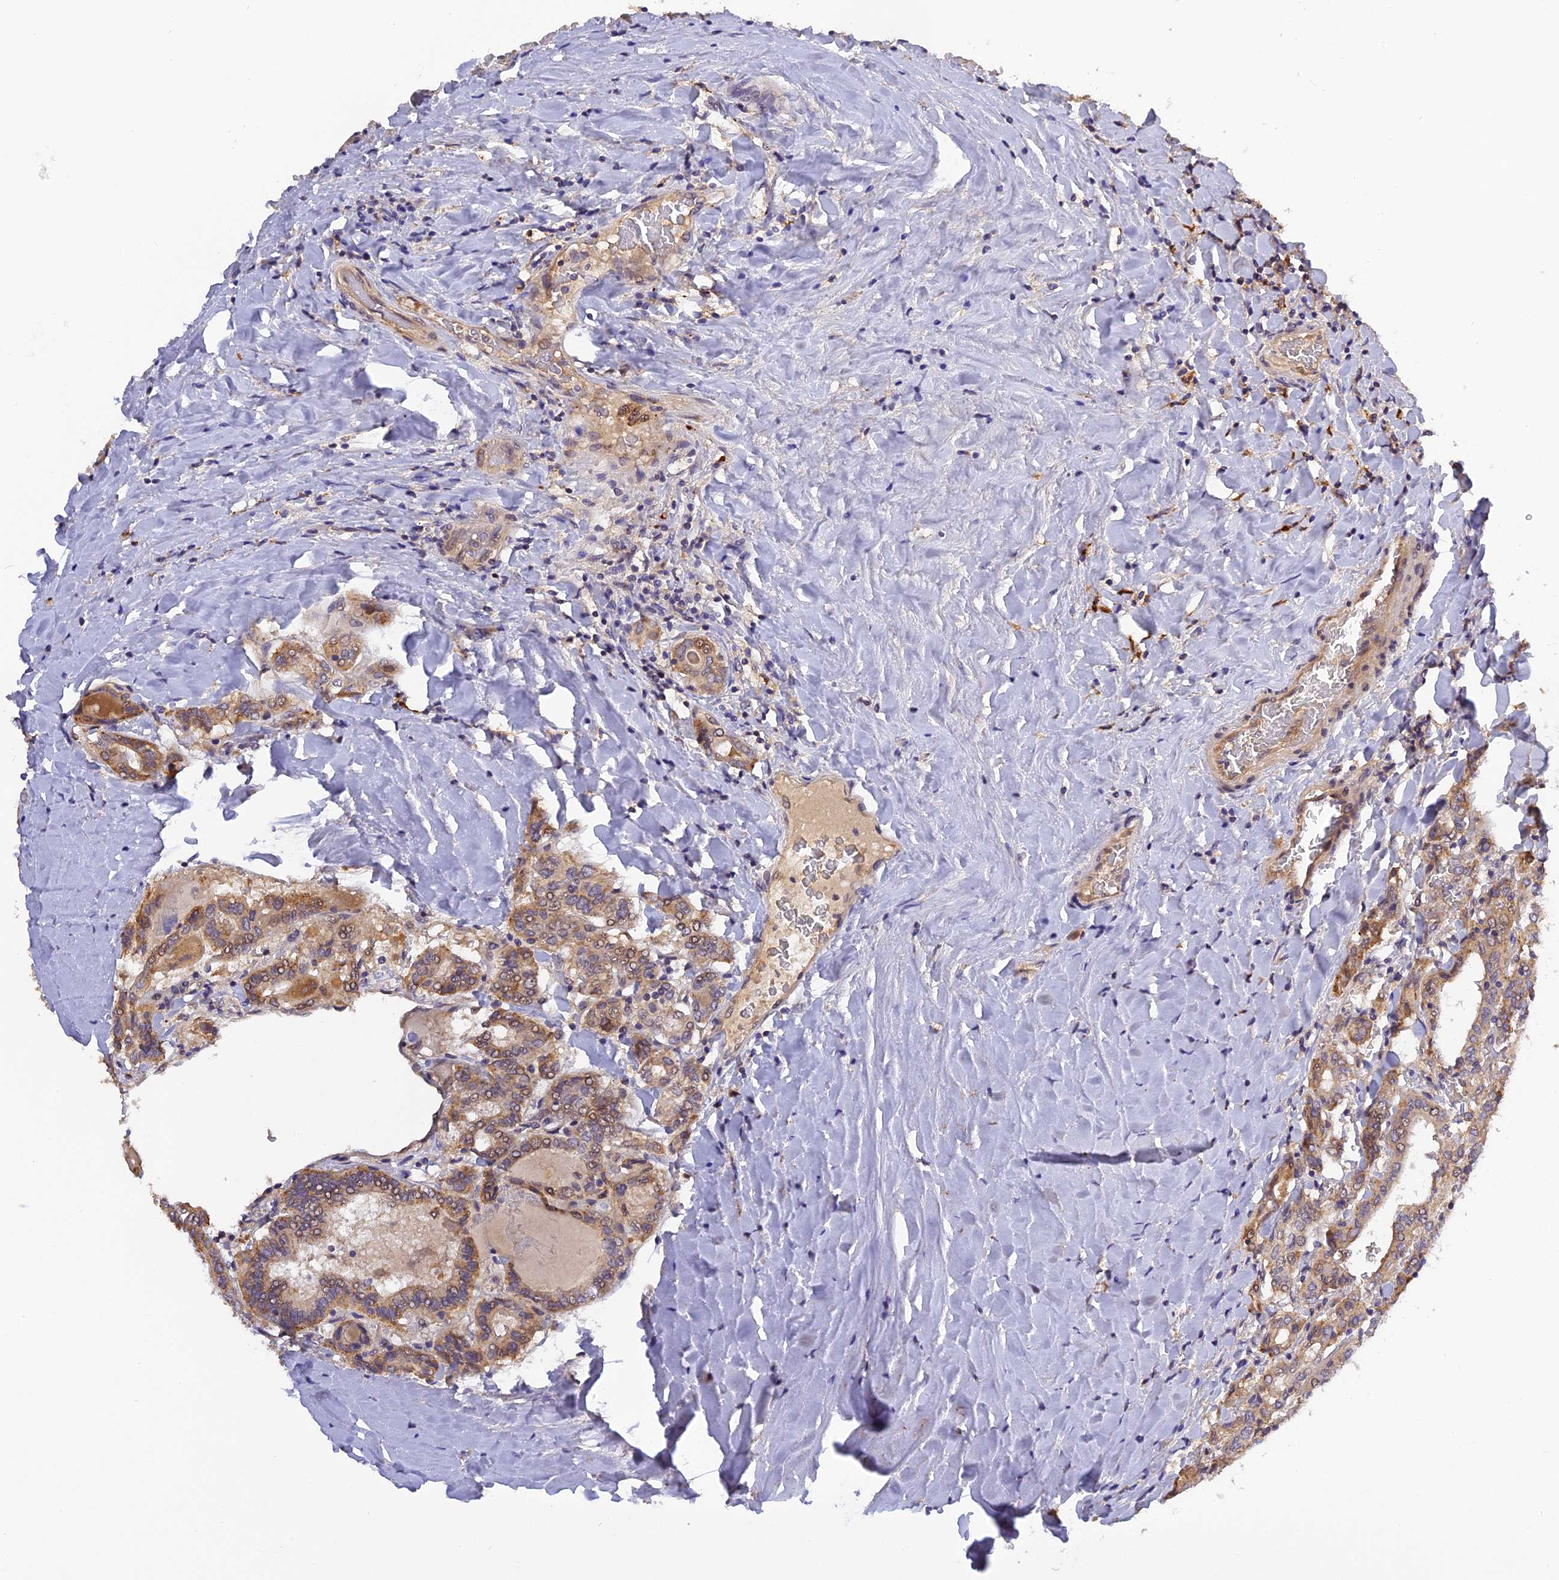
{"staining": {"intensity": "moderate", "quantity": ">75%", "location": "cytoplasmic/membranous"}, "tissue": "thyroid cancer", "cell_type": "Tumor cells", "image_type": "cancer", "snomed": [{"axis": "morphology", "description": "Papillary adenocarcinoma, NOS"}, {"axis": "topography", "description": "Thyroid gland"}], "caption": "A histopathology image of human thyroid papillary adenocarcinoma stained for a protein reveals moderate cytoplasmic/membranous brown staining in tumor cells.", "gene": "FNIP2", "patient": {"sex": "female", "age": 72}}